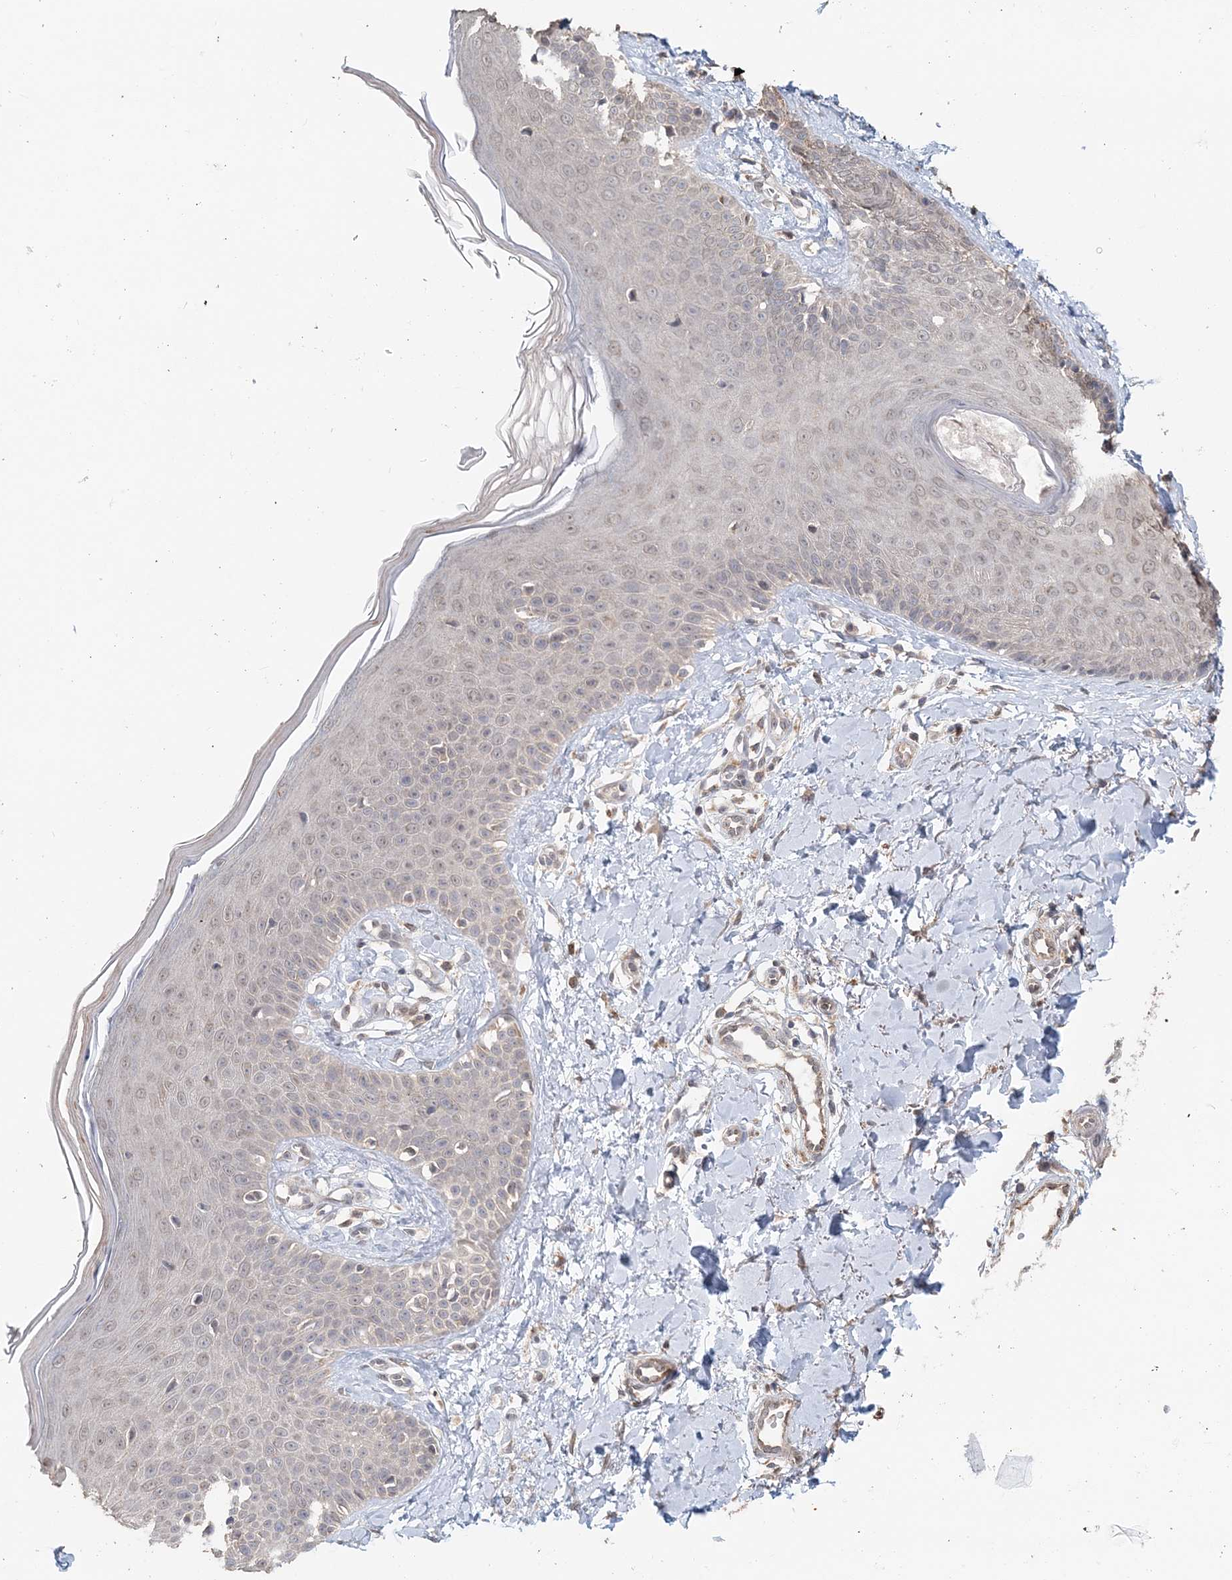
{"staining": {"intensity": "weak", "quantity": ">75%", "location": "cytoplasmic/membranous"}, "tissue": "skin", "cell_type": "Fibroblasts", "image_type": "normal", "snomed": [{"axis": "morphology", "description": "Normal tissue, NOS"}, {"axis": "topography", "description": "Skin"}], "caption": "The immunohistochemical stain shows weak cytoplasmic/membranous staining in fibroblasts of unremarkable skin. (IHC, brightfield microscopy, high magnification).", "gene": "FBXO38", "patient": {"sex": "male", "age": 52}}